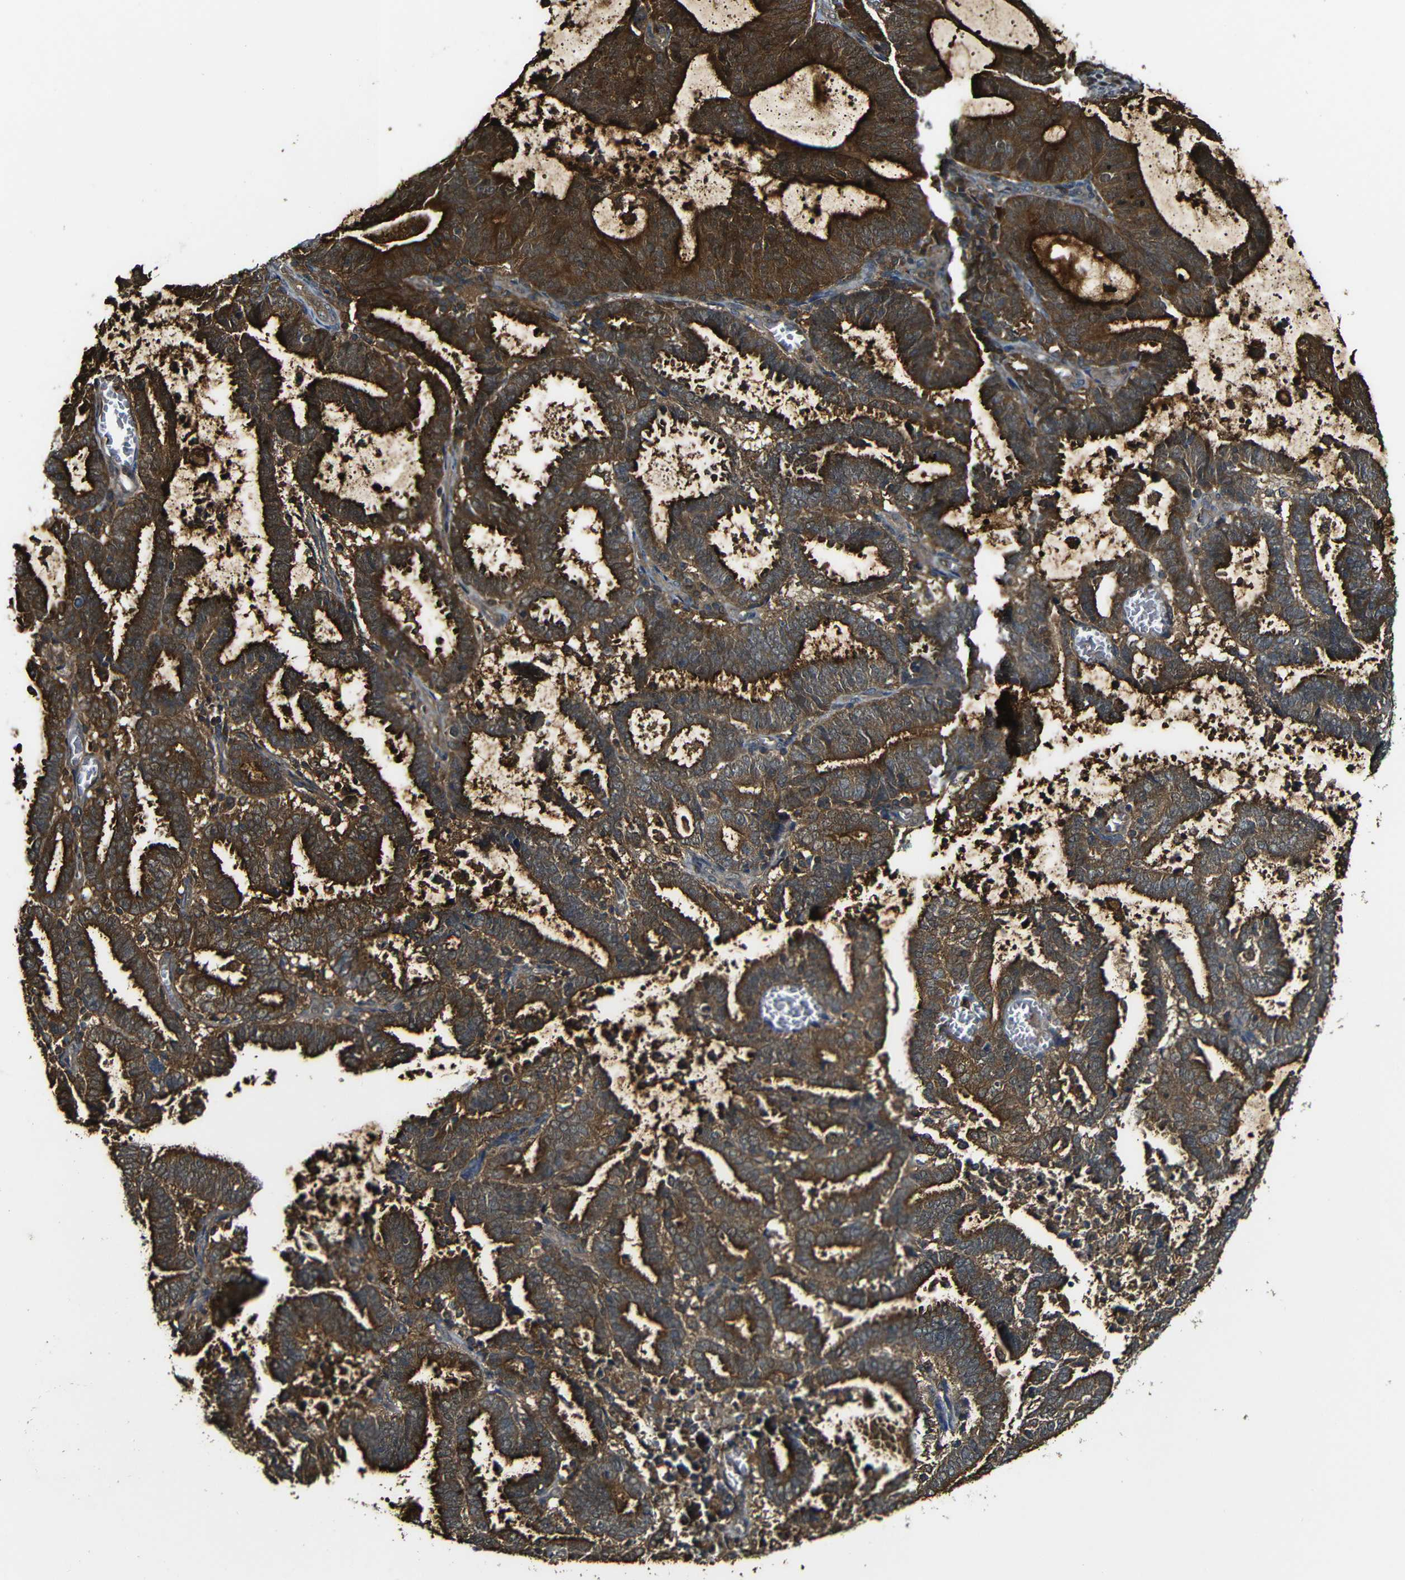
{"staining": {"intensity": "strong", "quantity": ">75%", "location": "cytoplasmic/membranous"}, "tissue": "endometrial cancer", "cell_type": "Tumor cells", "image_type": "cancer", "snomed": [{"axis": "morphology", "description": "Adenocarcinoma, NOS"}, {"axis": "topography", "description": "Uterus"}], "caption": "Endometrial cancer (adenocarcinoma) was stained to show a protein in brown. There is high levels of strong cytoplasmic/membranous expression in about >75% of tumor cells.", "gene": "CASP8", "patient": {"sex": "female", "age": 83}}